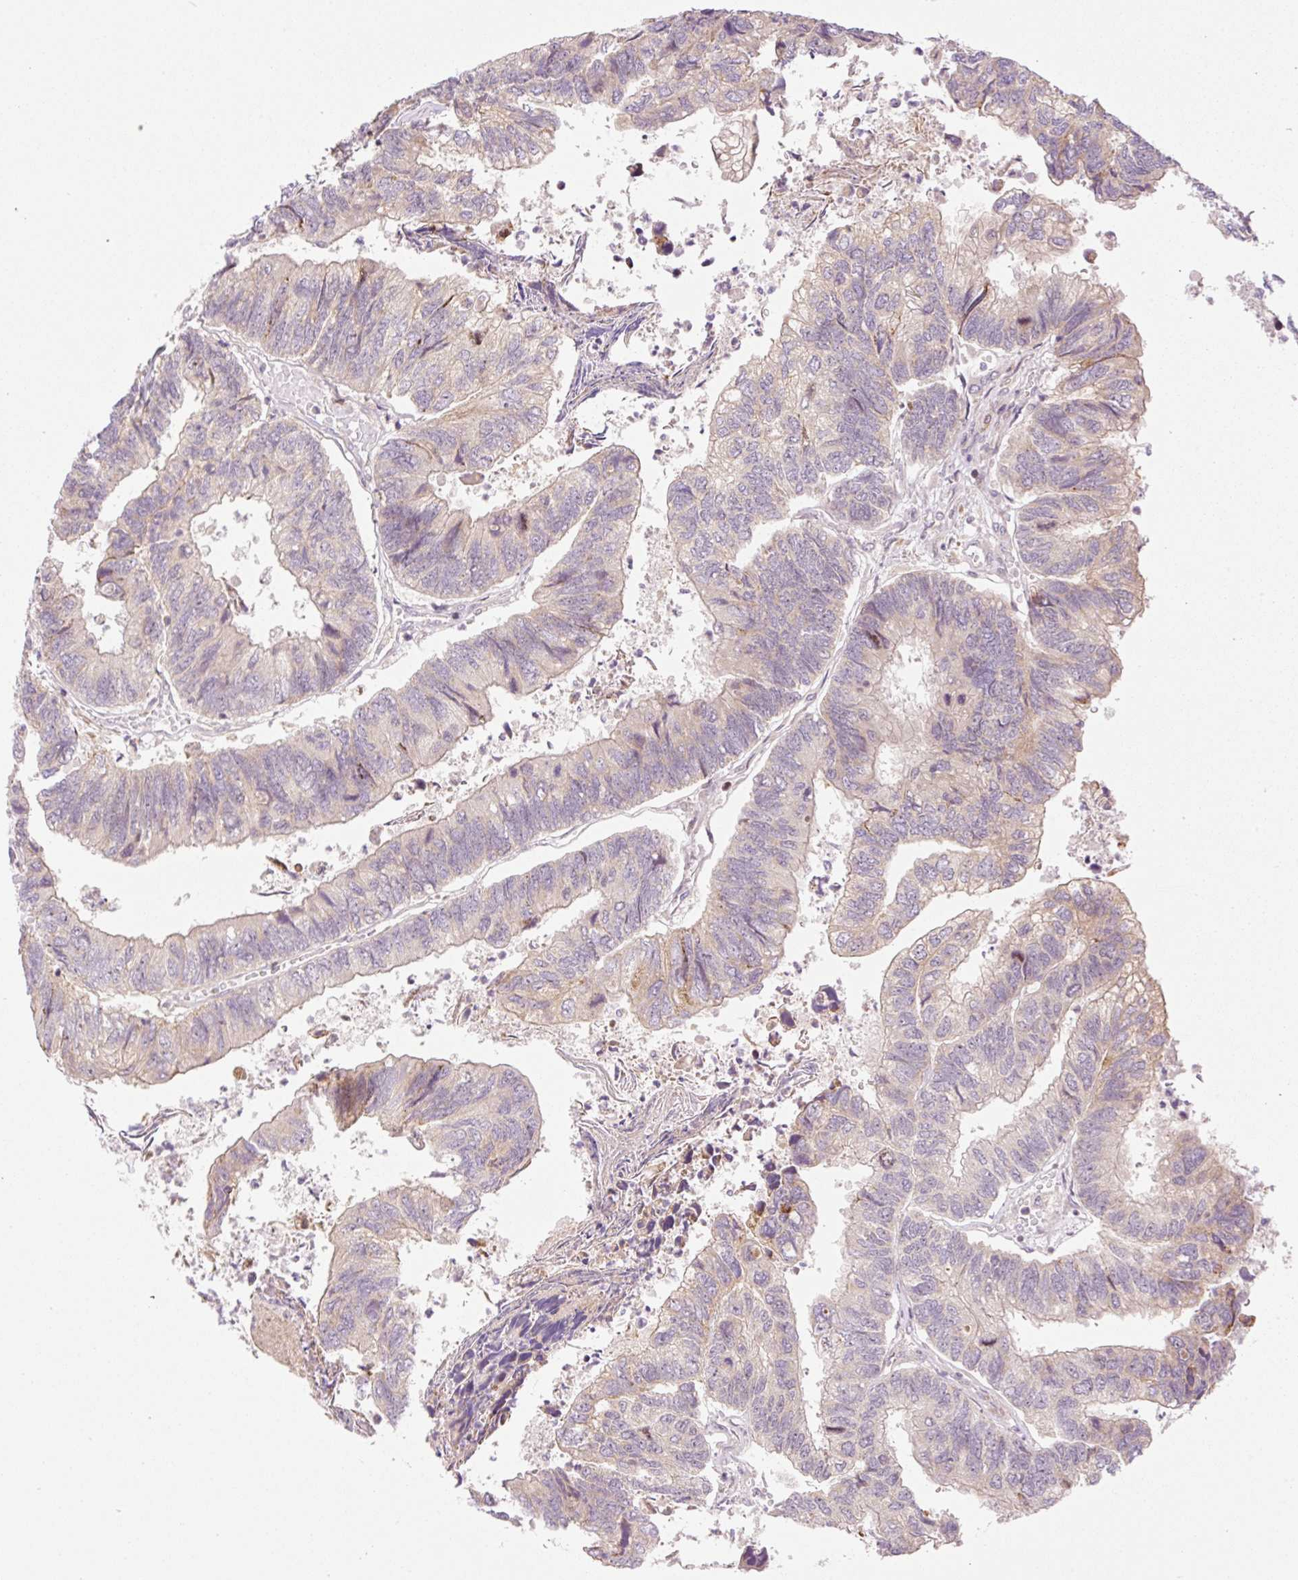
{"staining": {"intensity": "weak", "quantity": "<25%", "location": "cytoplasmic/membranous"}, "tissue": "colorectal cancer", "cell_type": "Tumor cells", "image_type": "cancer", "snomed": [{"axis": "morphology", "description": "Adenocarcinoma, NOS"}, {"axis": "topography", "description": "Colon"}], "caption": "High power microscopy histopathology image of an IHC histopathology image of adenocarcinoma (colorectal), revealing no significant staining in tumor cells.", "gene": "ZNF394", "patient": {"sex": "female", "age": 67}}